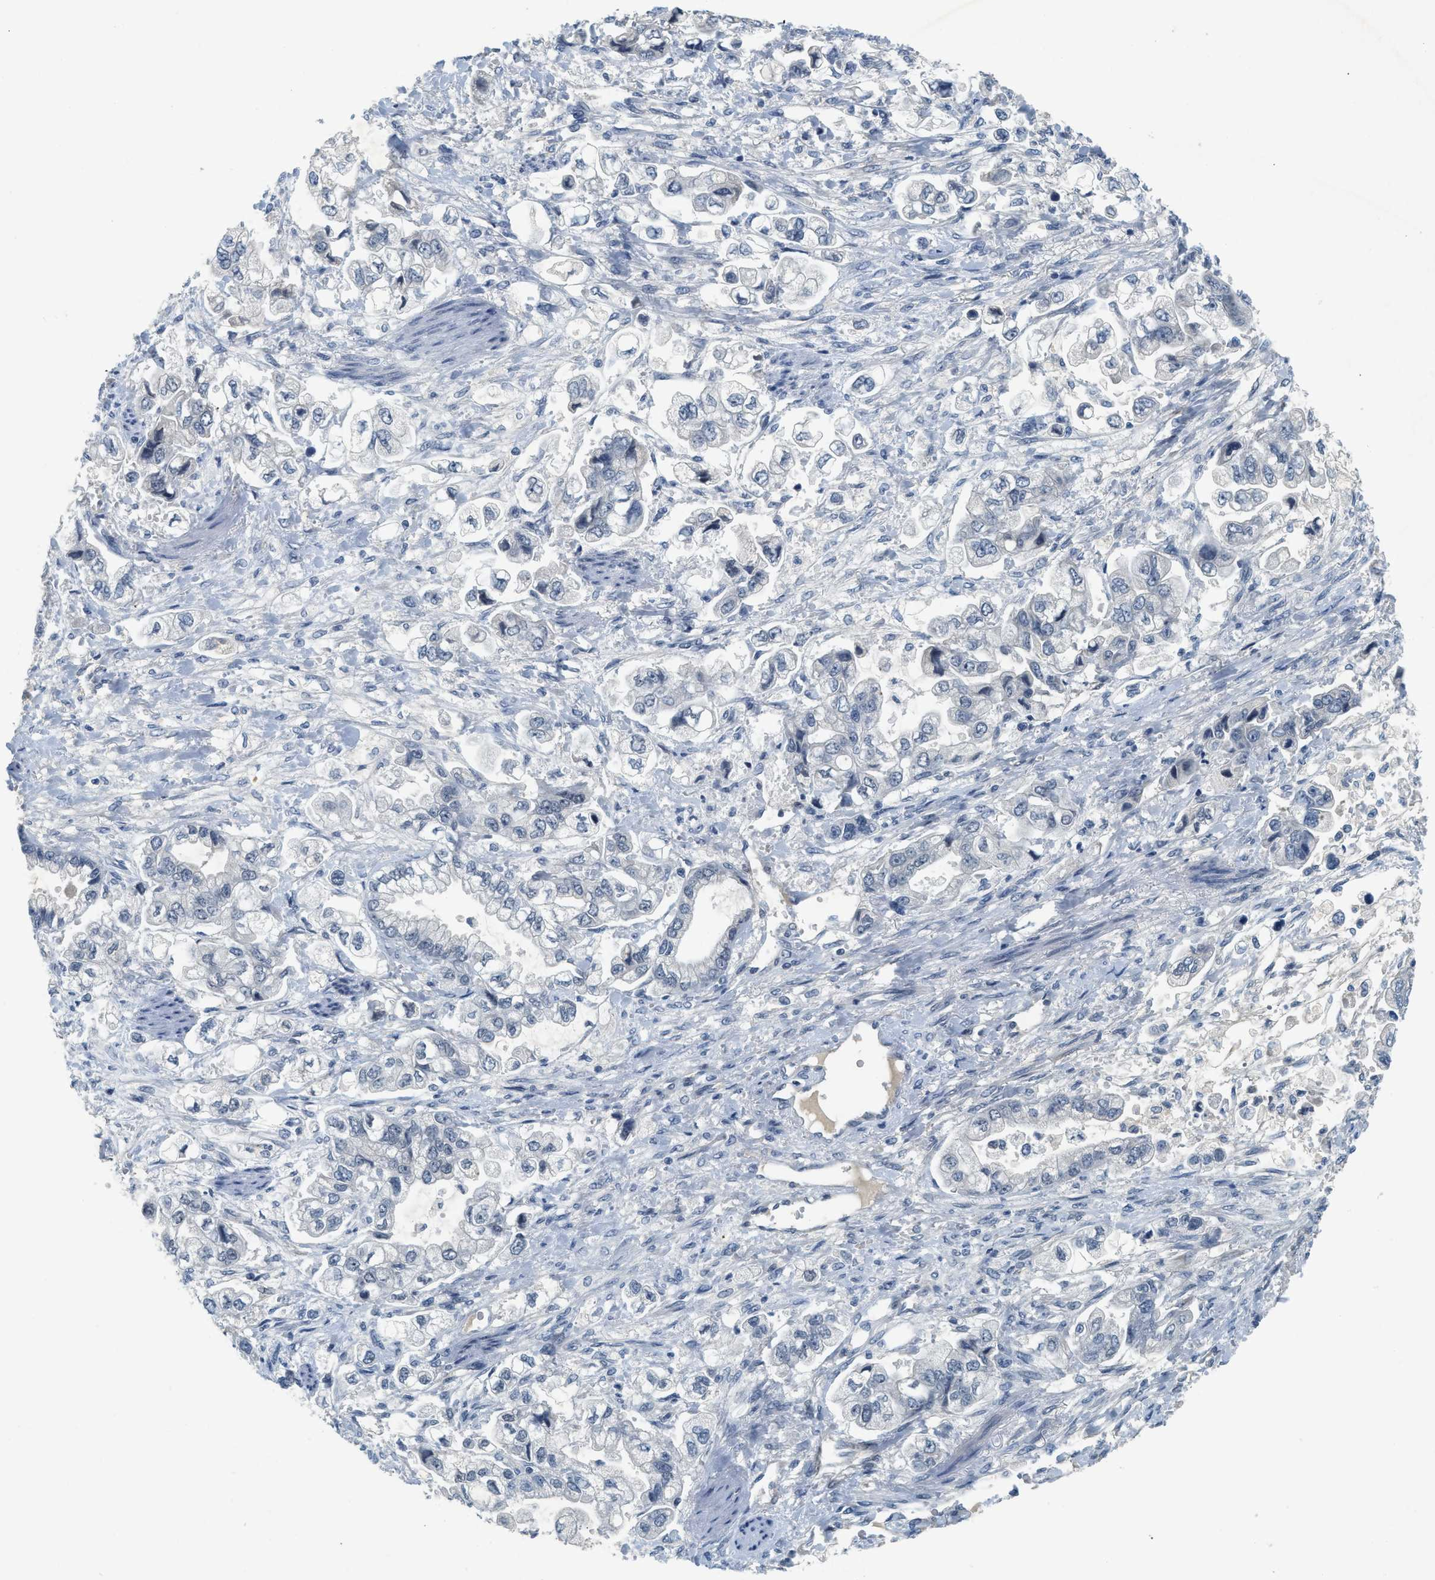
{"staining": {"intensity": "negative", "quantity": "none", "location": "none"}, "tissue": "stomach cancer", "cell_type": "Tumor cells", "image_type": "cancer", "snomed": [{"axis": "morphology", "description": "Normal tissue, NOS"}, {"axis": "morphology", "description": "Adenocarcinoma, NOS"}, {"axis": "topography", "description": "Stomach"}], "caption": "IHC image of human stomach adenocarcinoma stained for a protein (brown), which displays no positivity in tumor cells.", "gene": "MZF1", "patient": {"sex": "male", "age": 62}}